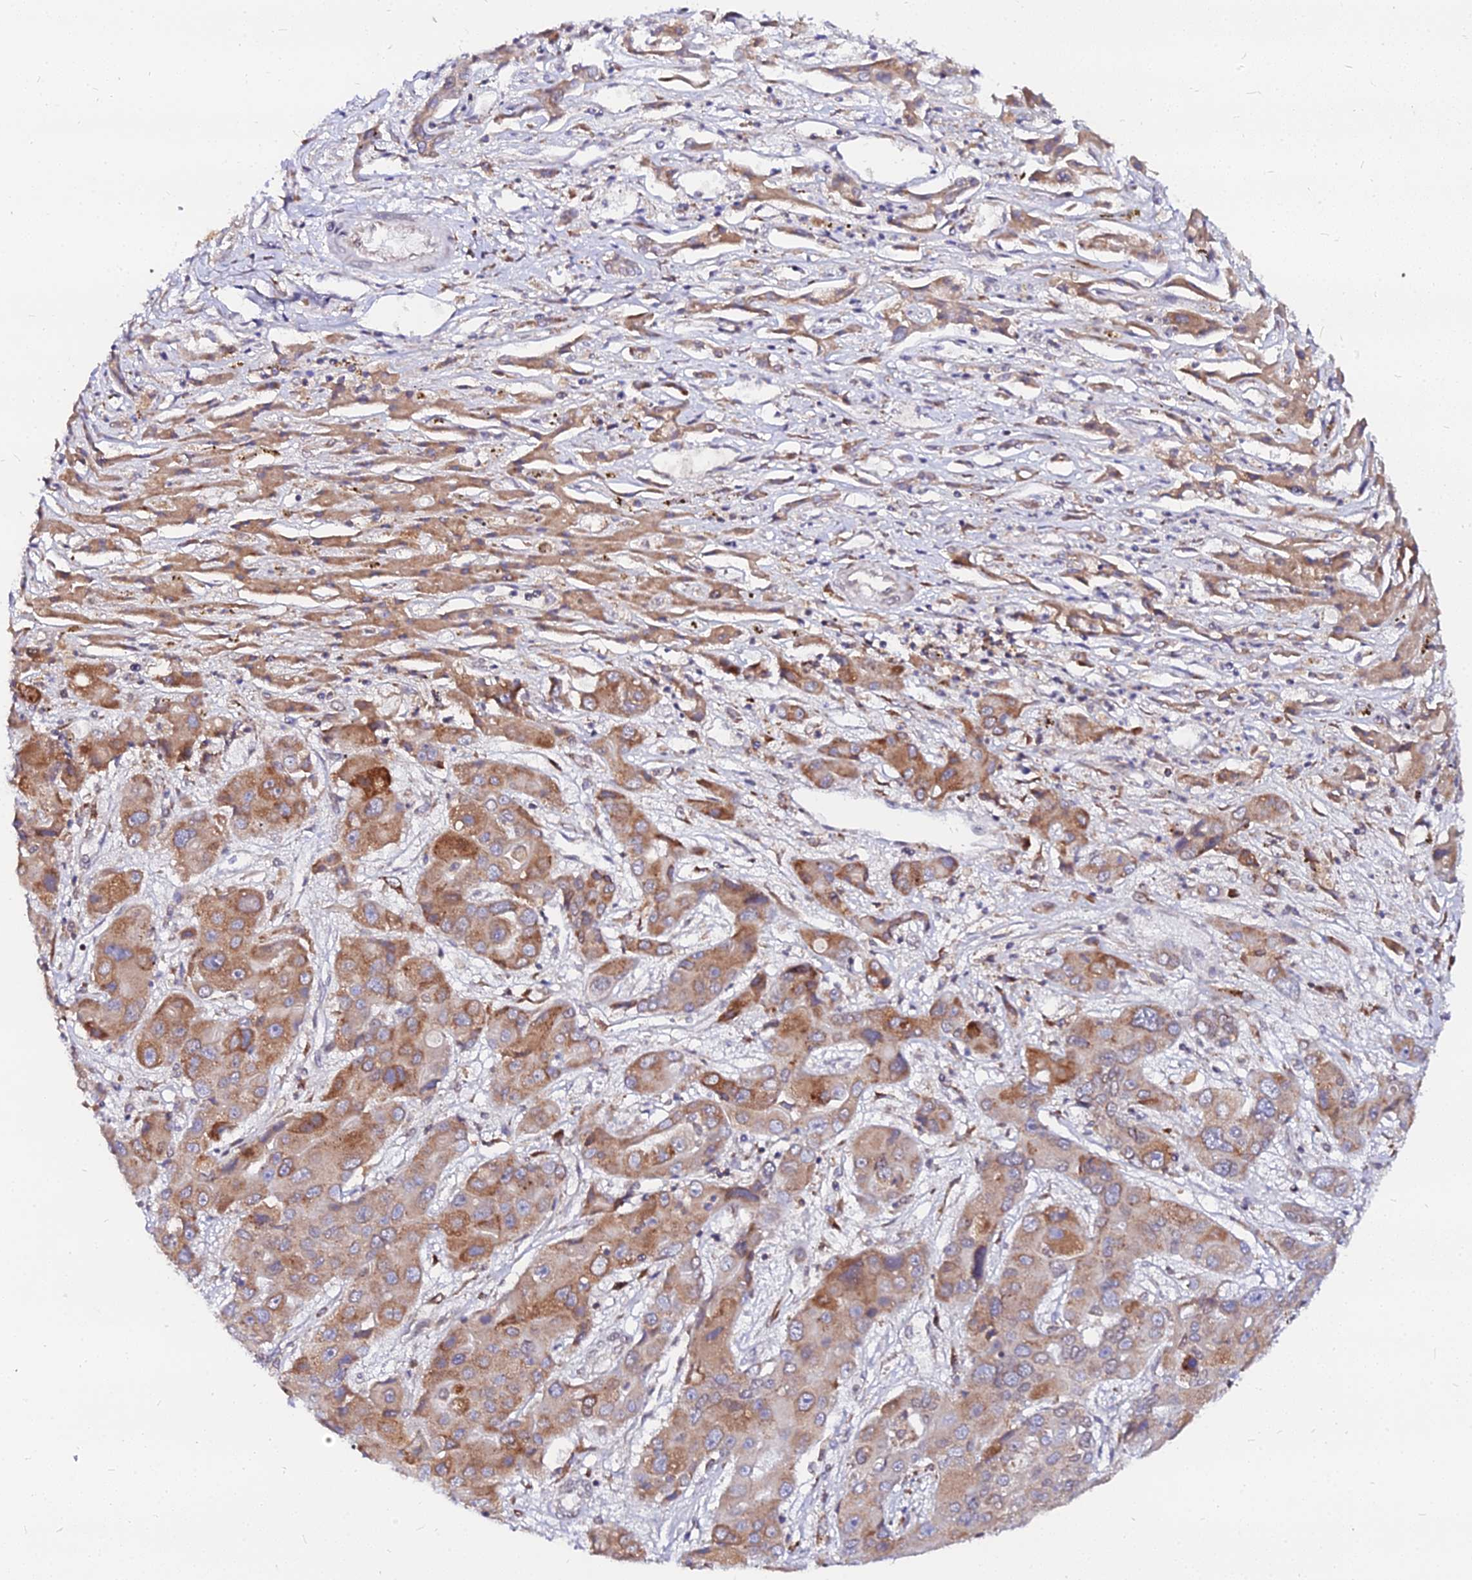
{"staining": {"intensity": "moderate", "quantity": ">75%", "location": "cytoplasmic/membranous"}, "tissue": "liver cancer", "cell_type": "Tumor cells", "image_type": "cancer", "snomed": [{"axis": "morphology", "description": "Cholangiocarcinoma"}, {"axis": "topography", "description": "Liver"}], "caption": "Immunohistochemistry staining of cholangiocarcinoma (liver), which demonstrates medium levels of moderate cytoplasmic/membranous positivity in approximately >75% of tumor cells indicating moderate cytoplasmic/membranous protein staining. The staining was performed using DAB (brown) for protein detection and nuclei were counterstained in hematoxylin (blue).", "gene": "RNF121", "patient": {"sex": "male", "age": 67}}